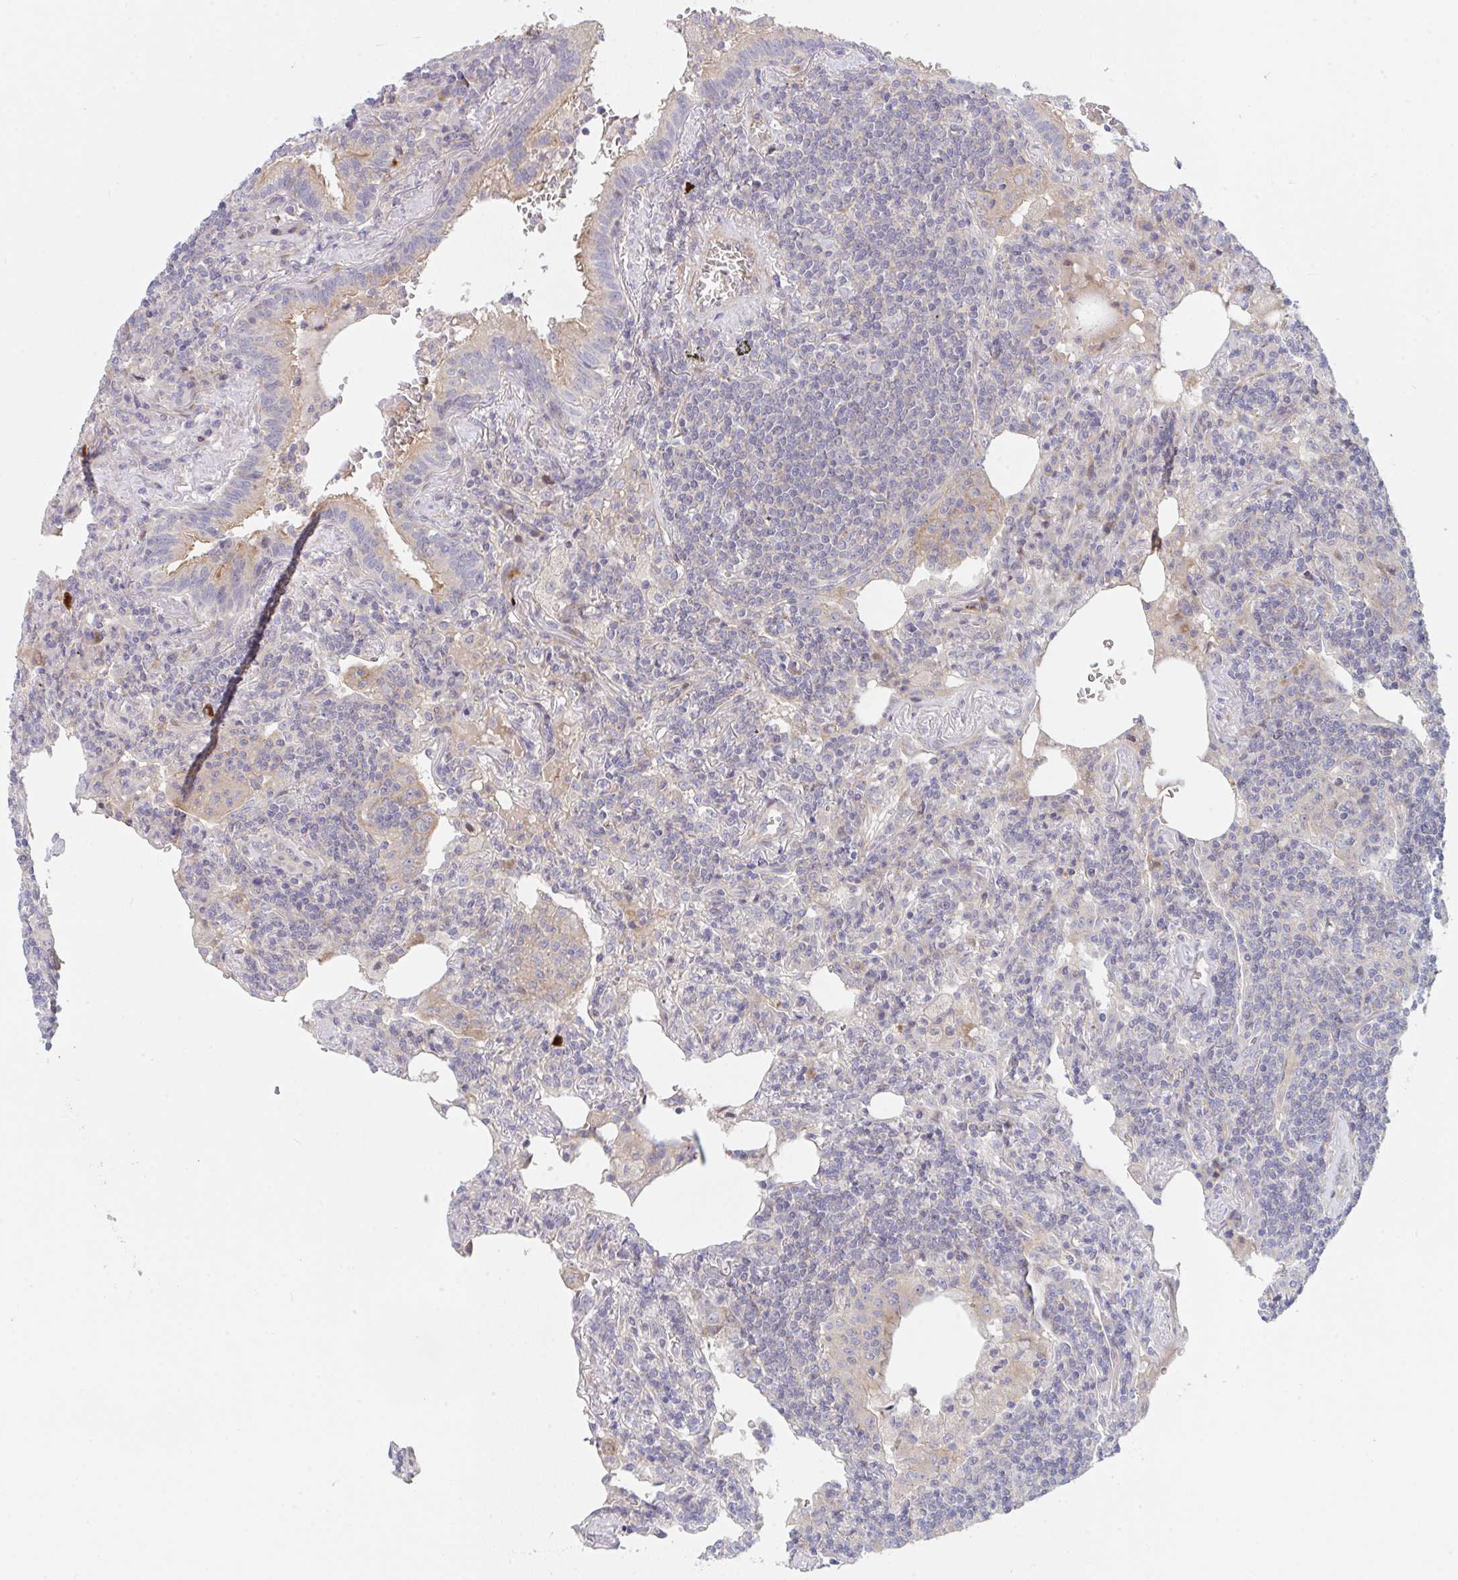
{"staining": {"intensity": "negative", "quantity": "none", "location": "none"}, "tissue": "lymphoma", "cell_type": "Tumor cells", "image_type": "cancer", "snomed": [{"axis": "morphology", "description": "Malignant lymphoma, non-Hodgkin's type, Low grade"}, {"axis": "topography", "description": "Lung"}], "caption": "Tumor cells show no significant protein positivity in low-grade malignant lymphoma, non-Hodgkin's type.", "gene": "TNFSF4", "patient": {"sex": "female", "age": 71}}